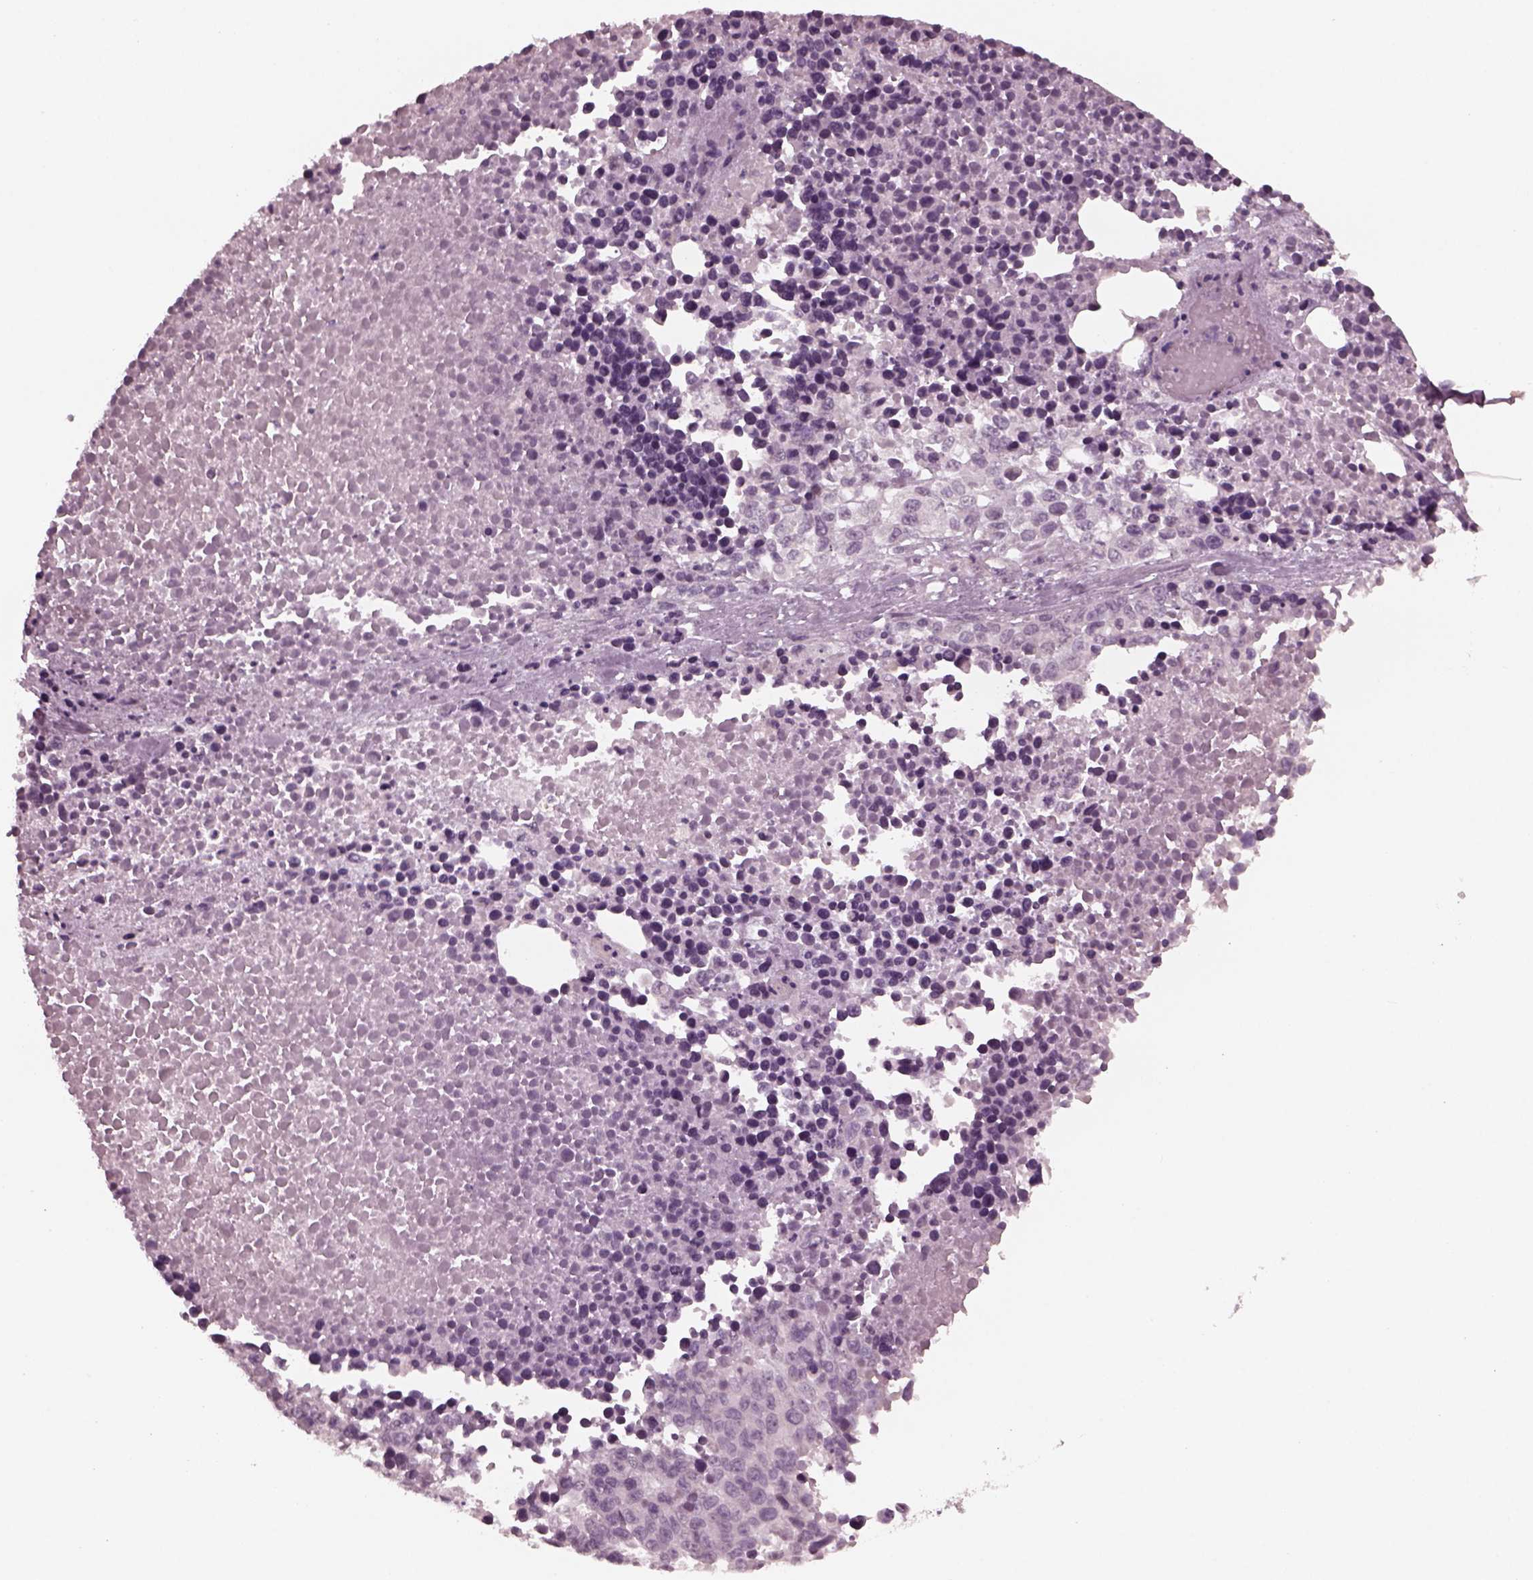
{"staining": {"intensity": "negative", "quantity": "none", "location": "none"}, "tissue": "melanoma", "cell_type": "Tumor cells", "image_type": "cancer", "snomed": [{"axis": "morphology", "description": "Malignant melanoma, Metastatic site"}, {"axis": "topography", "description": "Skin"}], "caption": "High power microscopy photomicrograph of an immunohistochemistry (IHC) histopathology image of malignant melanoma (metastatic site), revealing no significant staining in tumor cells.", "gene": "YY2", "patient": {"sex": "male", "age": 84}}